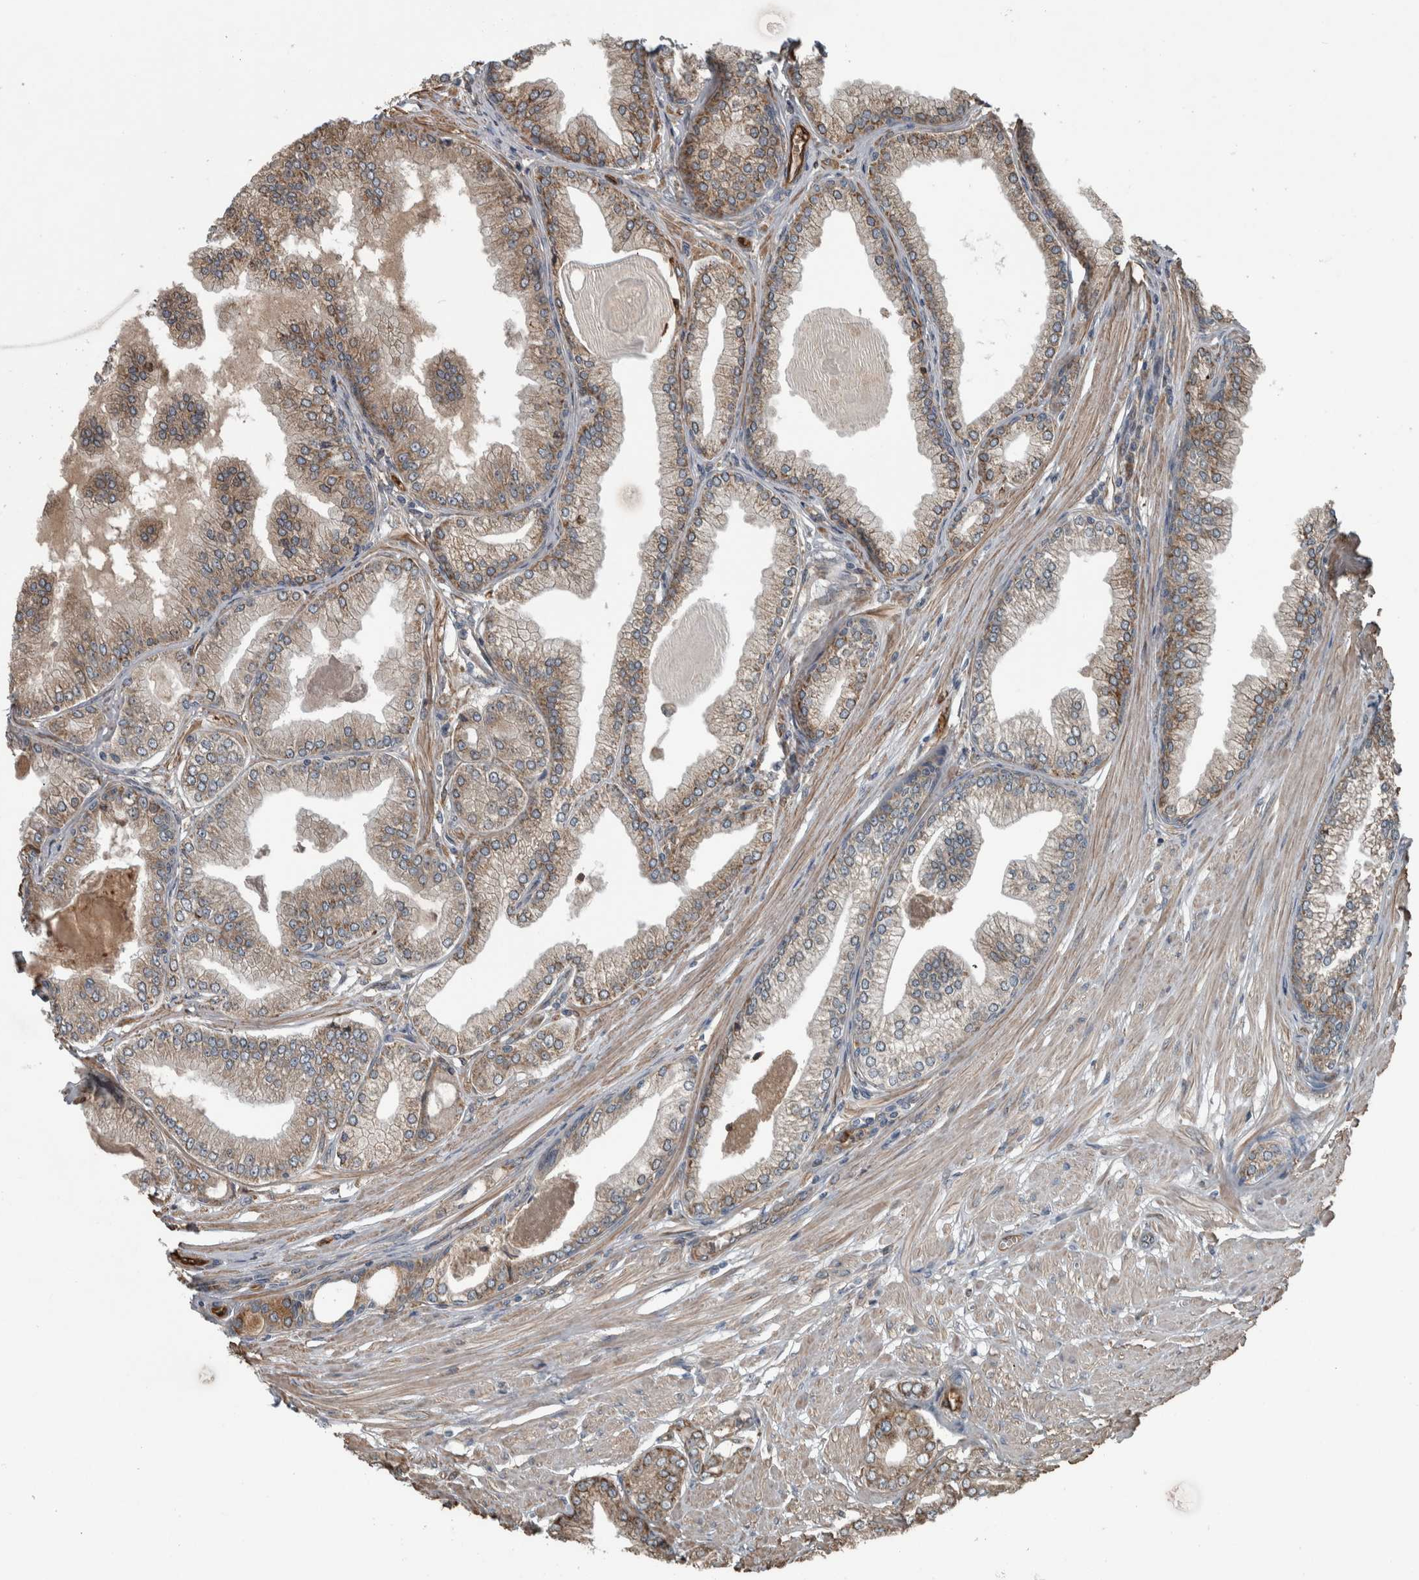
{"staining": {"intensity": "weak", "quantity": "25%-75%", "location": "cytoplasmic/membranous"}, "tissue": "prostate cancer", "cell_type": "Tumor cells", "image_type": "cancer", "snomed": [{"axis": "morphology", "description": "Adenocarcinoma, Low grade"}, {"axis": "topography", "description": "Prostate"}], "caption": "A low amount of weak cytoplasmic/membranous staining is seen in about 25%-75% of tumor cells in prostate cancer tissue. The protein of interest is shown in brown color, while the nuclei are stained blue.", "gene": "EXOC8", "patient": {"sex": "male", "age": 52}}